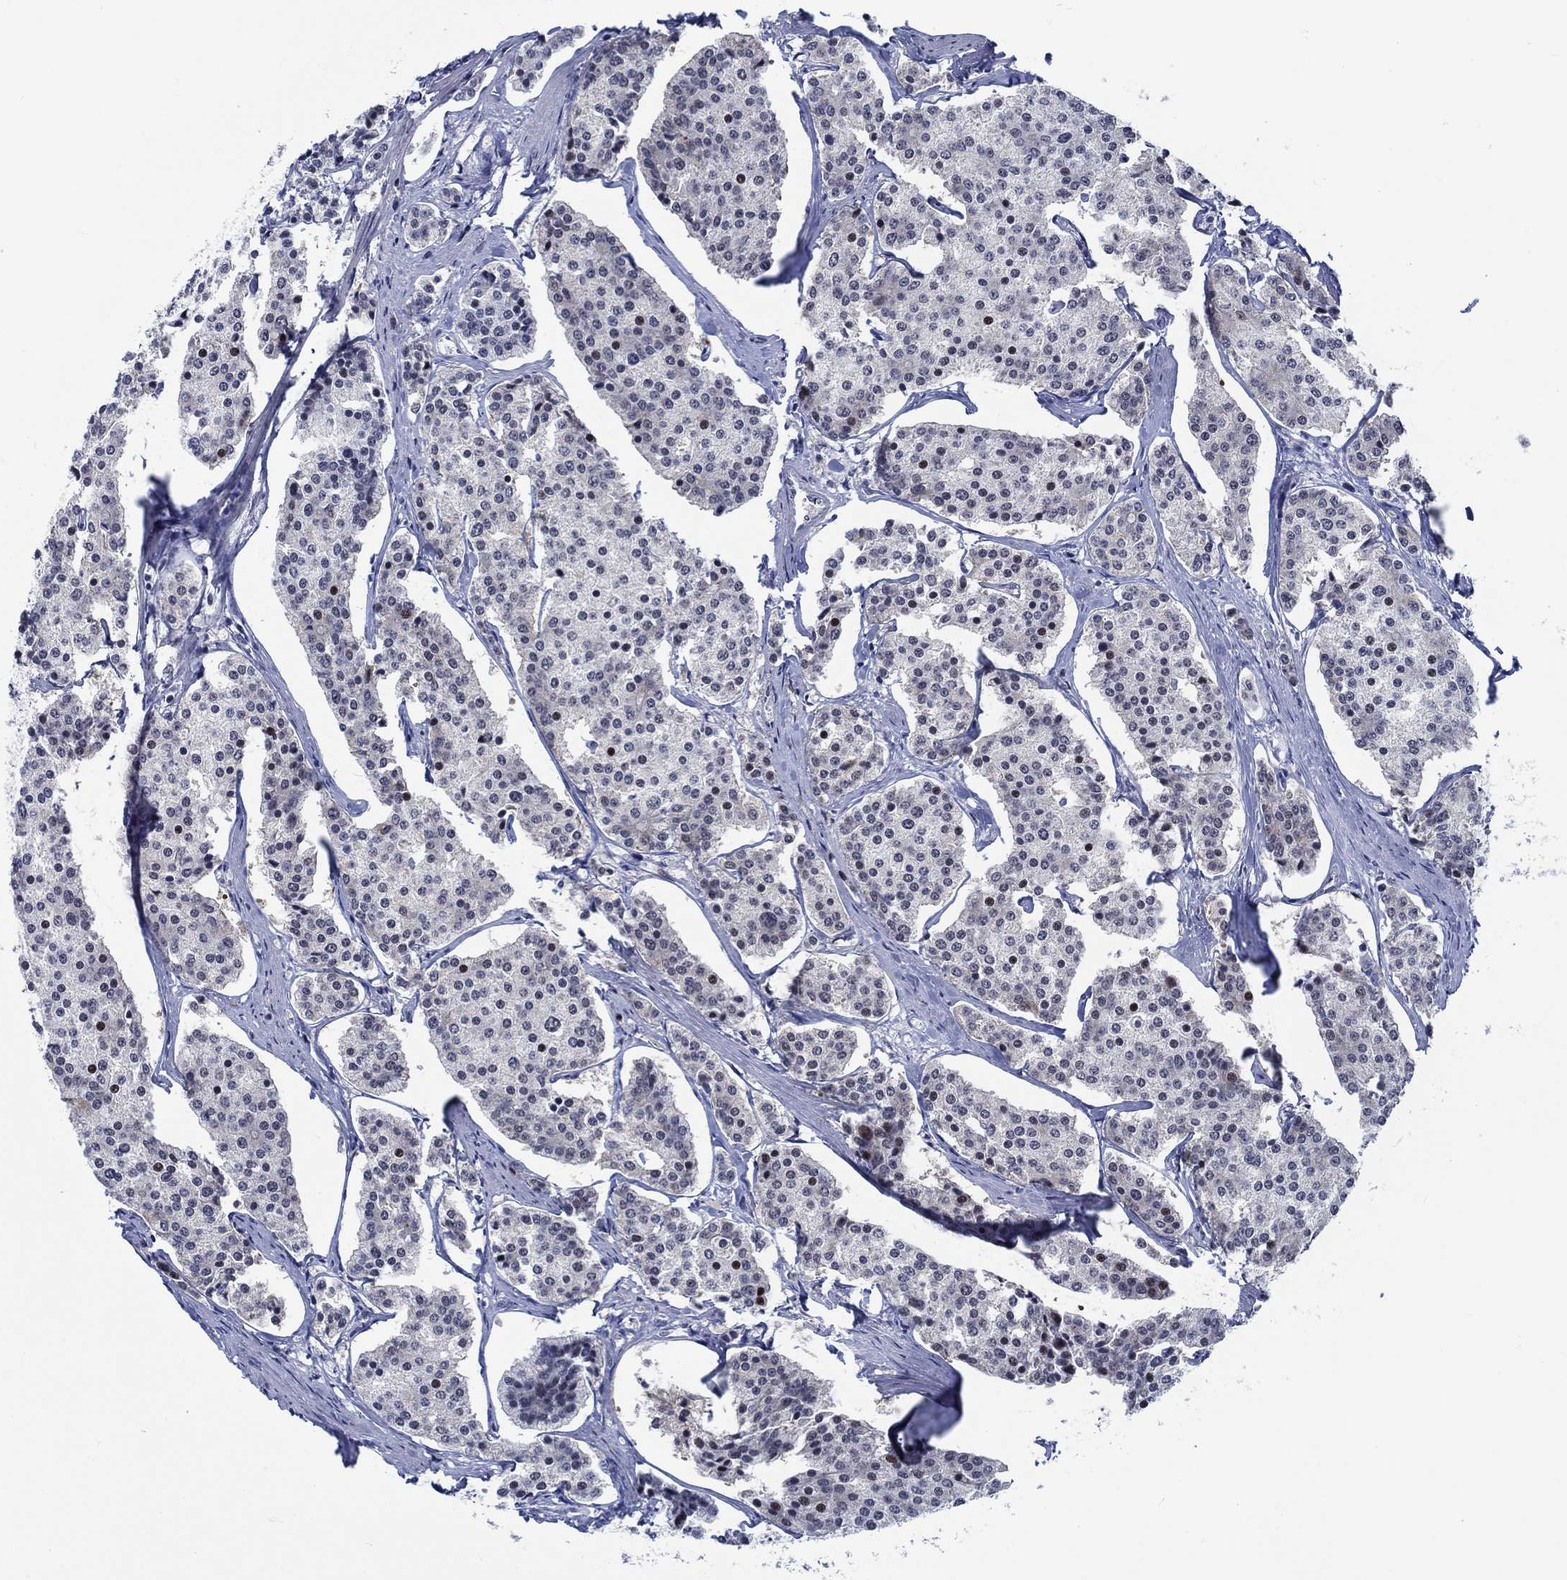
{"staining": {"intensity": "negative", "quantity": "none", "location": "none"}, "tissue": "carcinoid", "cell_type": "Tumor cells", "image_type": "cancer", "snomed": [{"axis": "morphology", "description": "Carcinoid, malignant, NOS"}, {"axis": "topography", "description": "Small intestine"}], "caption": "Human malignant carcinoid stained for a protein using immunohistochemistry shows no expression in tumor cells.", "gene": "NEU3", "patient": {"sex": "female", "age": 65}}